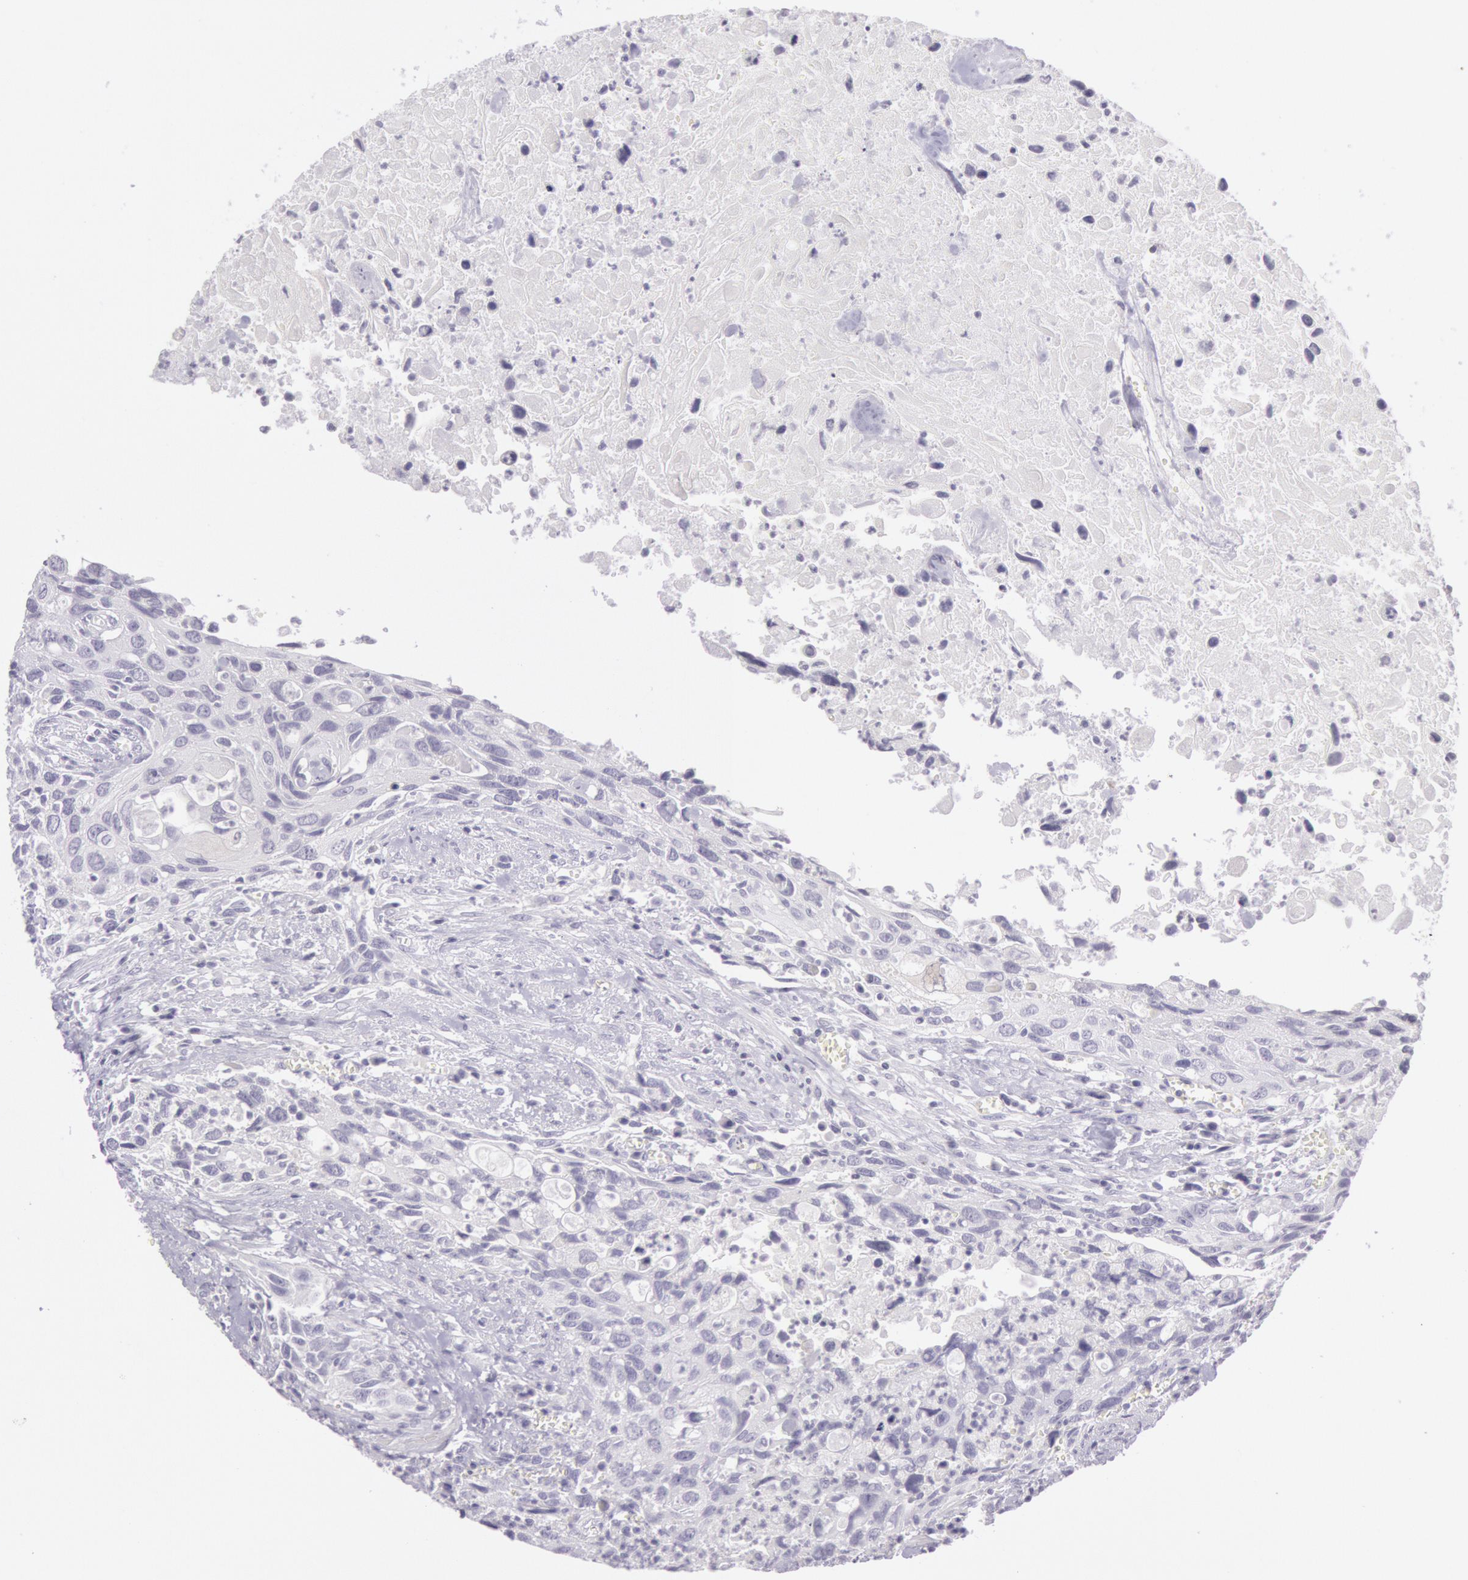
{"staining": {"intensity": "negative", "quantity": "none", "location": "none"}, "tissue": "urothelial cancer", "cell_type": "Tumor cells", "image_type": "cancer", "snomed": [{"axis": "morphology", "description": "Urothelial carcinoma, High grade"}, {"axis": "topography", "description": "Urinary bladder"}], "caption": "The histopathology image shows no significant expression in tumor cells of urothelial cancer.", "gene": "CKB", "patient": {"sex": "male", "age": 71}}